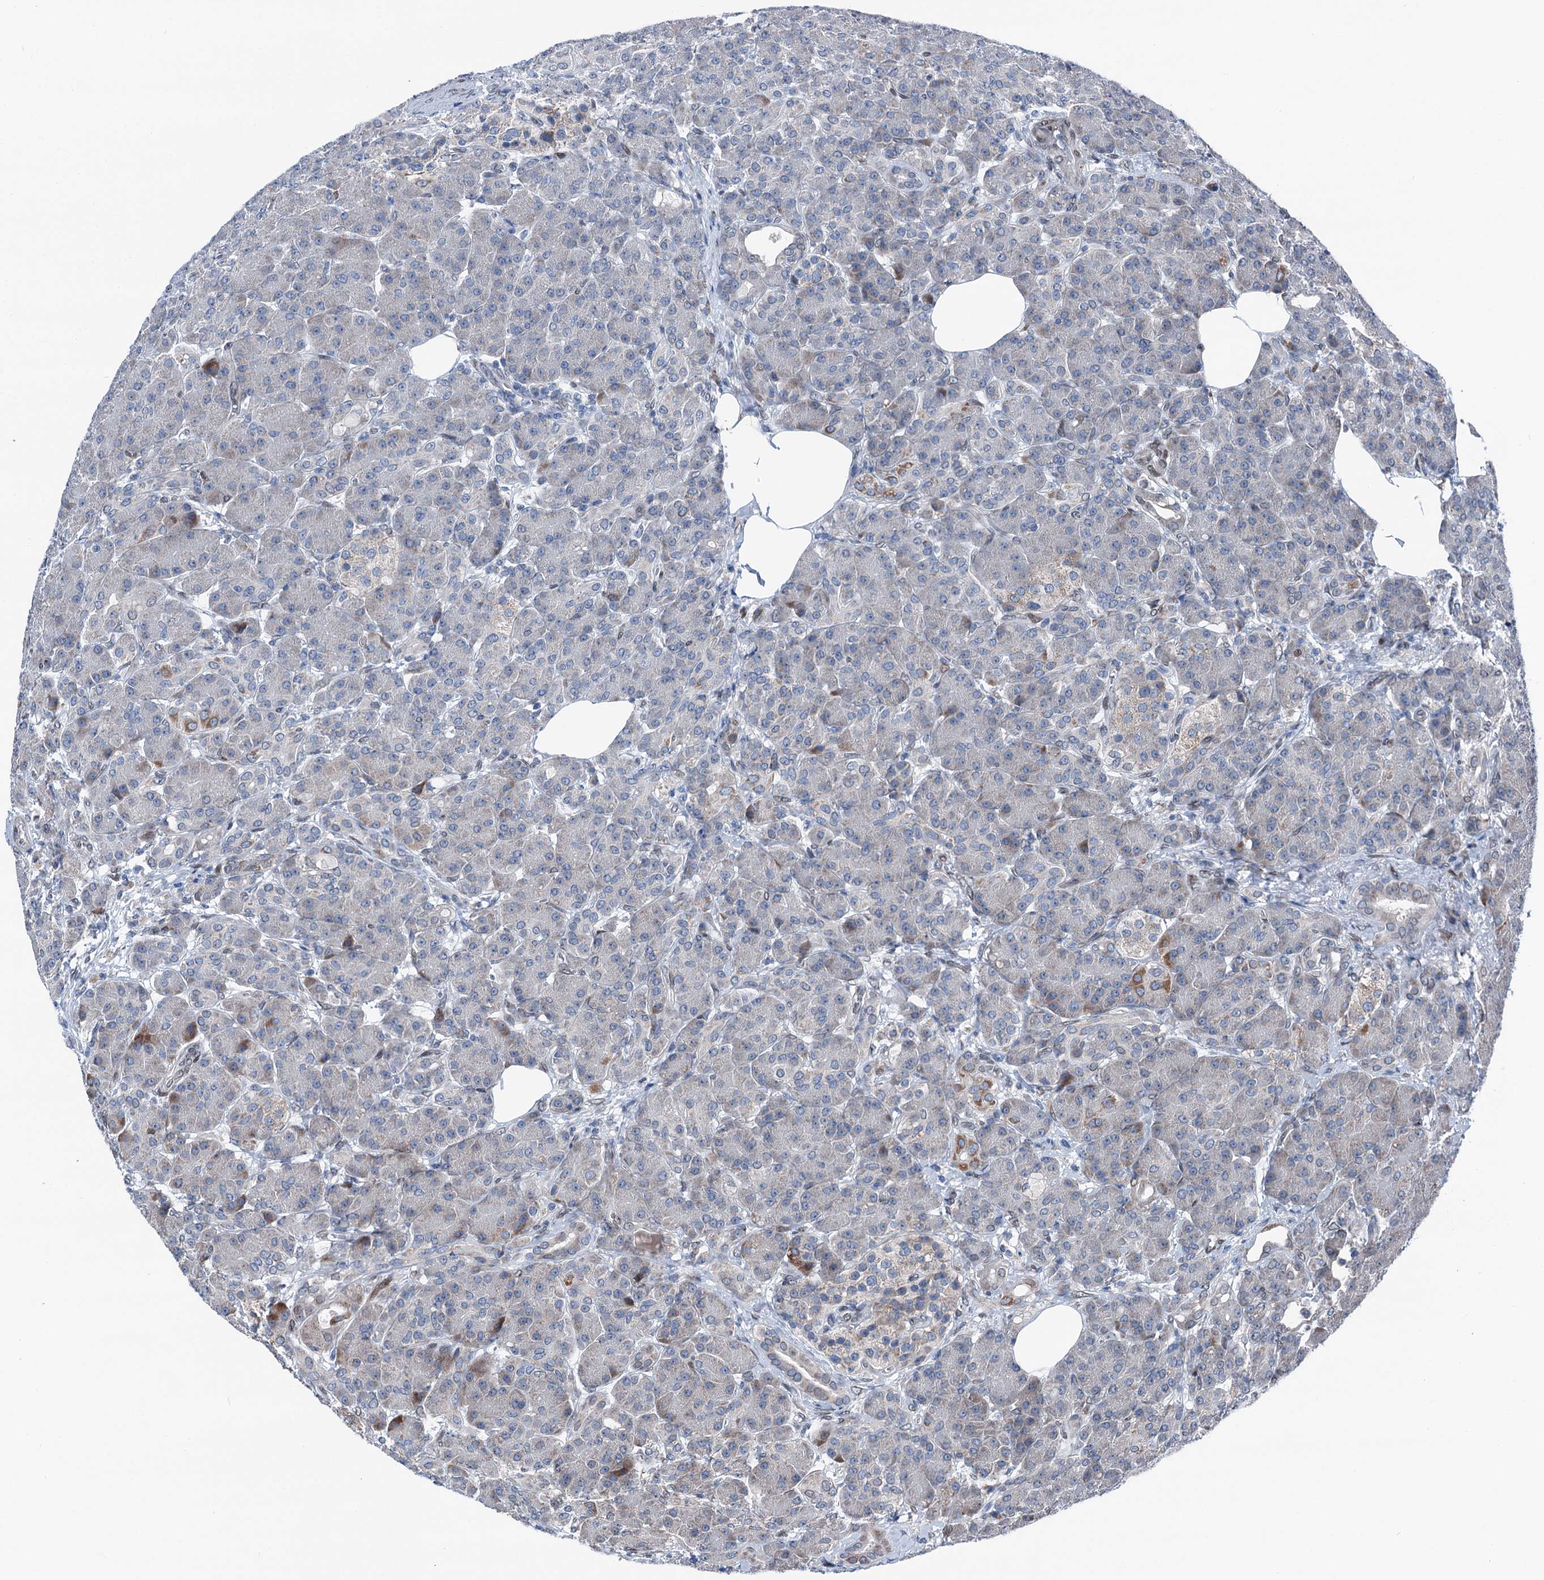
{"staining": {"intensity": "weak", "quantity": "<25%", "location": "cytoplasmic/membranous"}, "tissue": "pancreas", "cell_type": "Exocrine glandular cells", "image_type": "normal", "snomed": [{"axis": "morphology", "description": "Normal tissue, NOS"}, {"axis": "topography", "description": "Pancreas"}], "caption": "IHC micrograph of normal human pancreas stained for a protein (brown), which displays no positivity in exocrine glandular cells. The staining was performed using DAB to visualize the protein expression in brown, while the nuclei were stained in blue with hematoxylin (Magnification: 20x).", "gene": "MRPL14", "patient": {"sex": "male", "age": 63}}